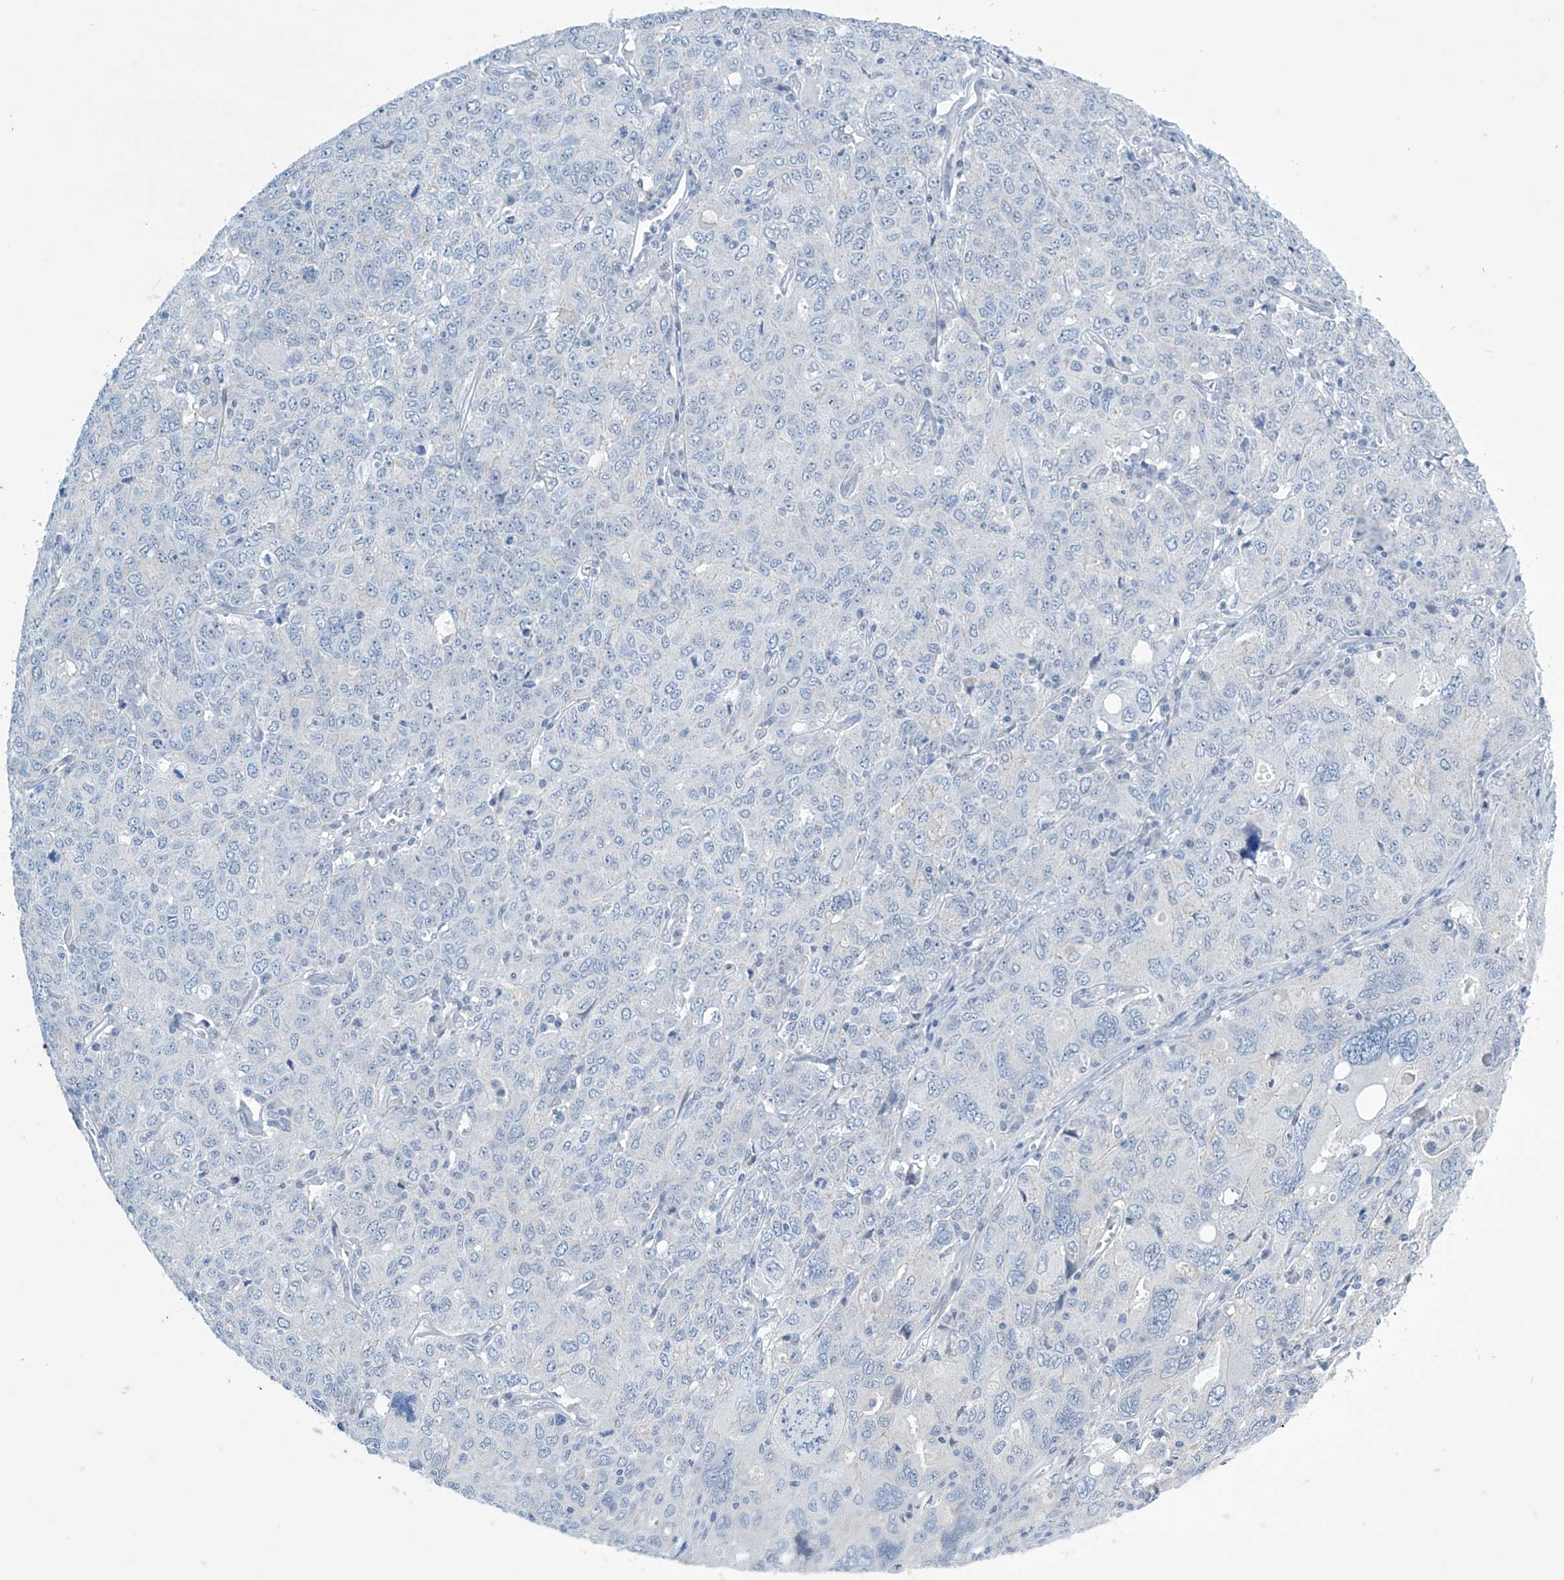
{"staining": {"intensity": "negative", "quantity": "none", "location": "none"}, "tissue": "ovarian cancer", "cell_type": "Tumor cells", "image_type": "cancer", "snomed": [{"axis": "morphology", "description": "Carcinoma, endometroid"}, {"axis": "topography", "description": "Ovary"}], "caption": "Tumor cells are negative for brown protein staining in endometroid carcinoma (ovarian). Nuclei are stained in blue.", "gene": "SLC35A5", "patient": {"sex": "female", "age": 62}}